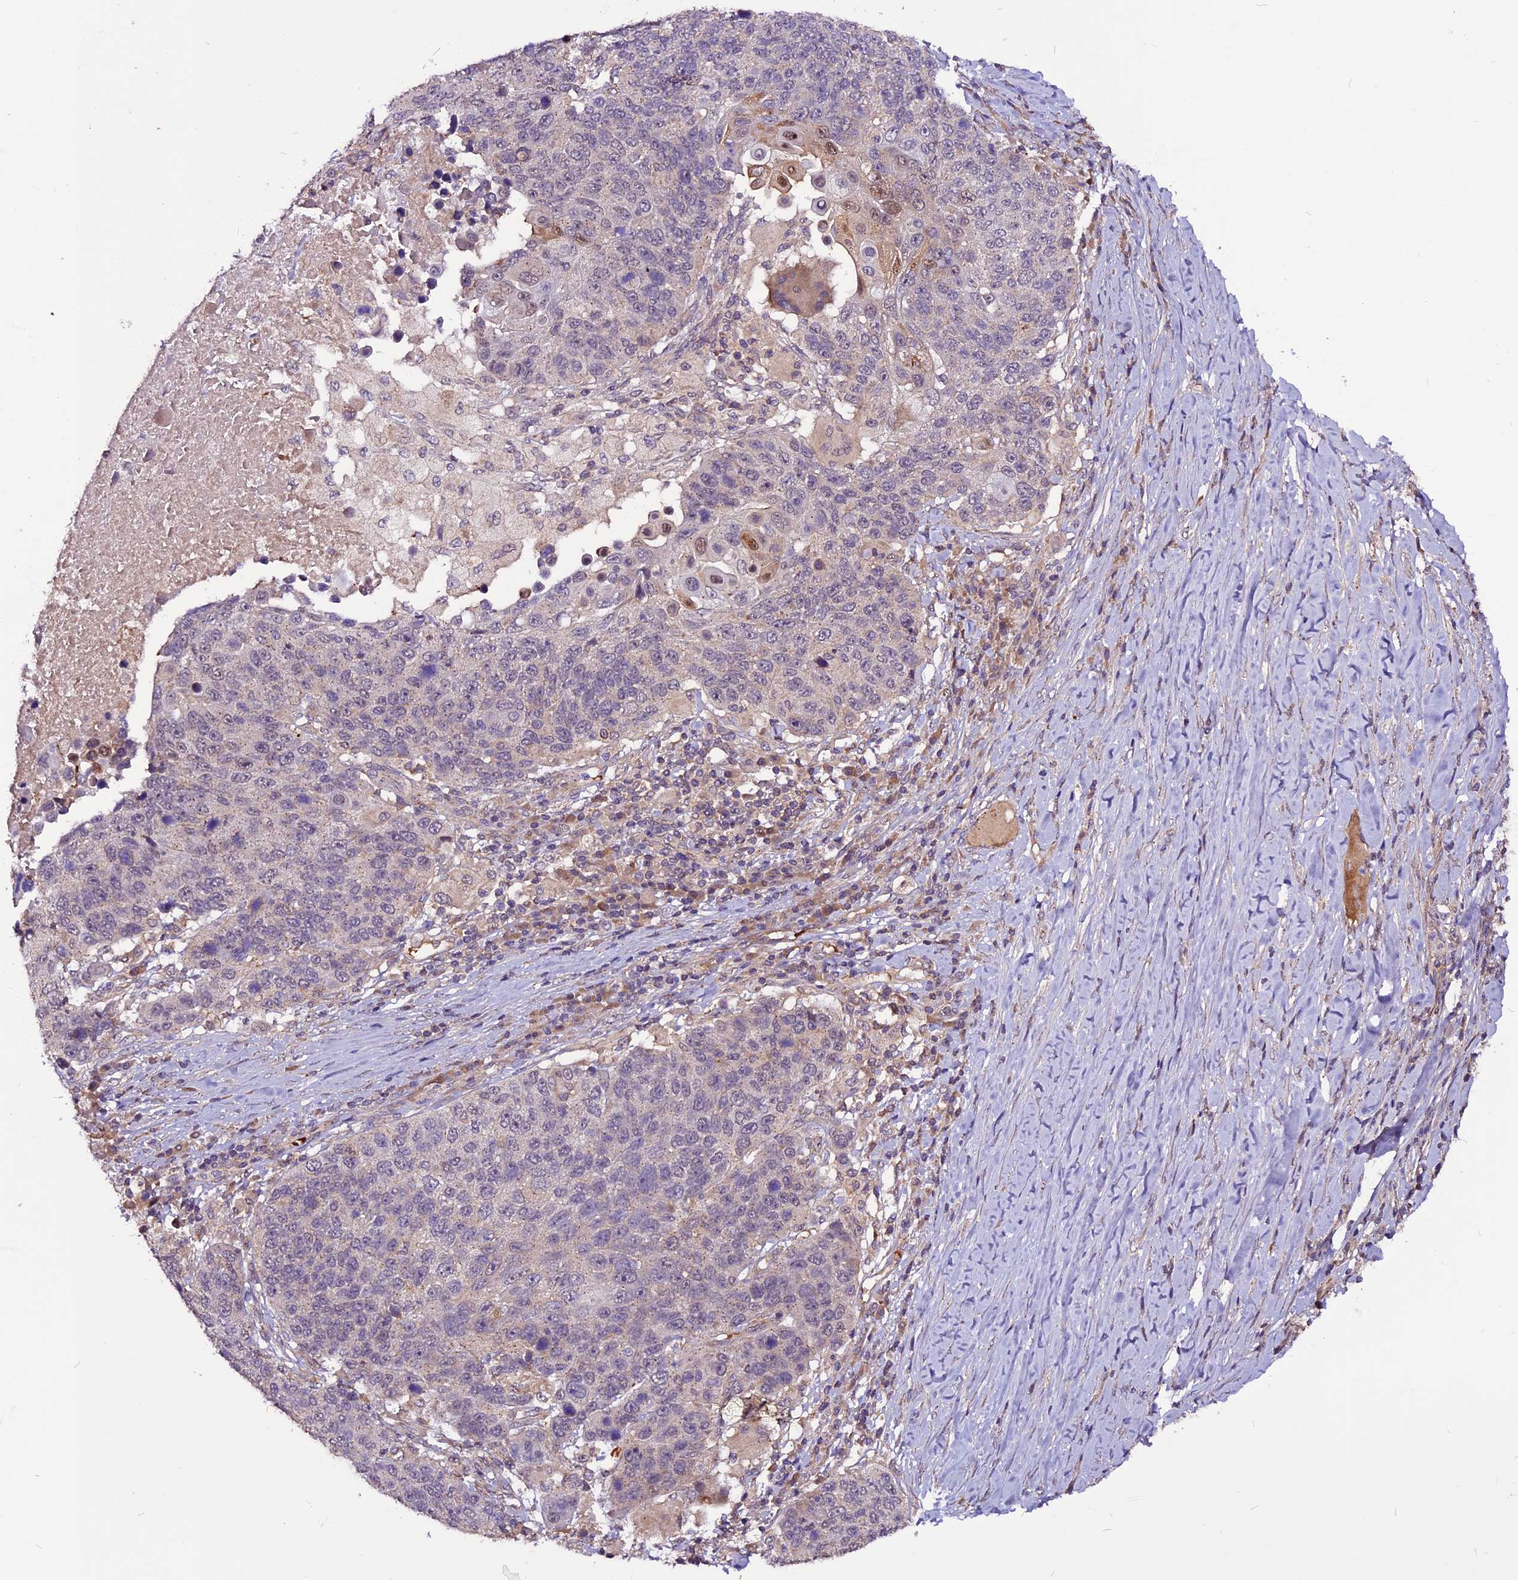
{"staining": {"intensity": "negative", "quantity": "none", "location": "none"}, "tissue": "lung cancer", "cell_type": "Tumor cells", "image_type": "cancer", "snomed": [{"axis": "morphology", "description": "Normal tissue, NOS"}, {"axis": "morphology", "description": "Squamous cell carcinoma, NOS"}, {"axis": "topography", "description": "Lymph node"}, {"axis": "topography", "description": "Lung"}], "caption": "Lung squamous cell carcinoma stained for a protein using immunohistochemistry (IHC) reveals no positivity tumor cells.", "gene": "RINL", "patient": {"sex": "male", "age": 66}}